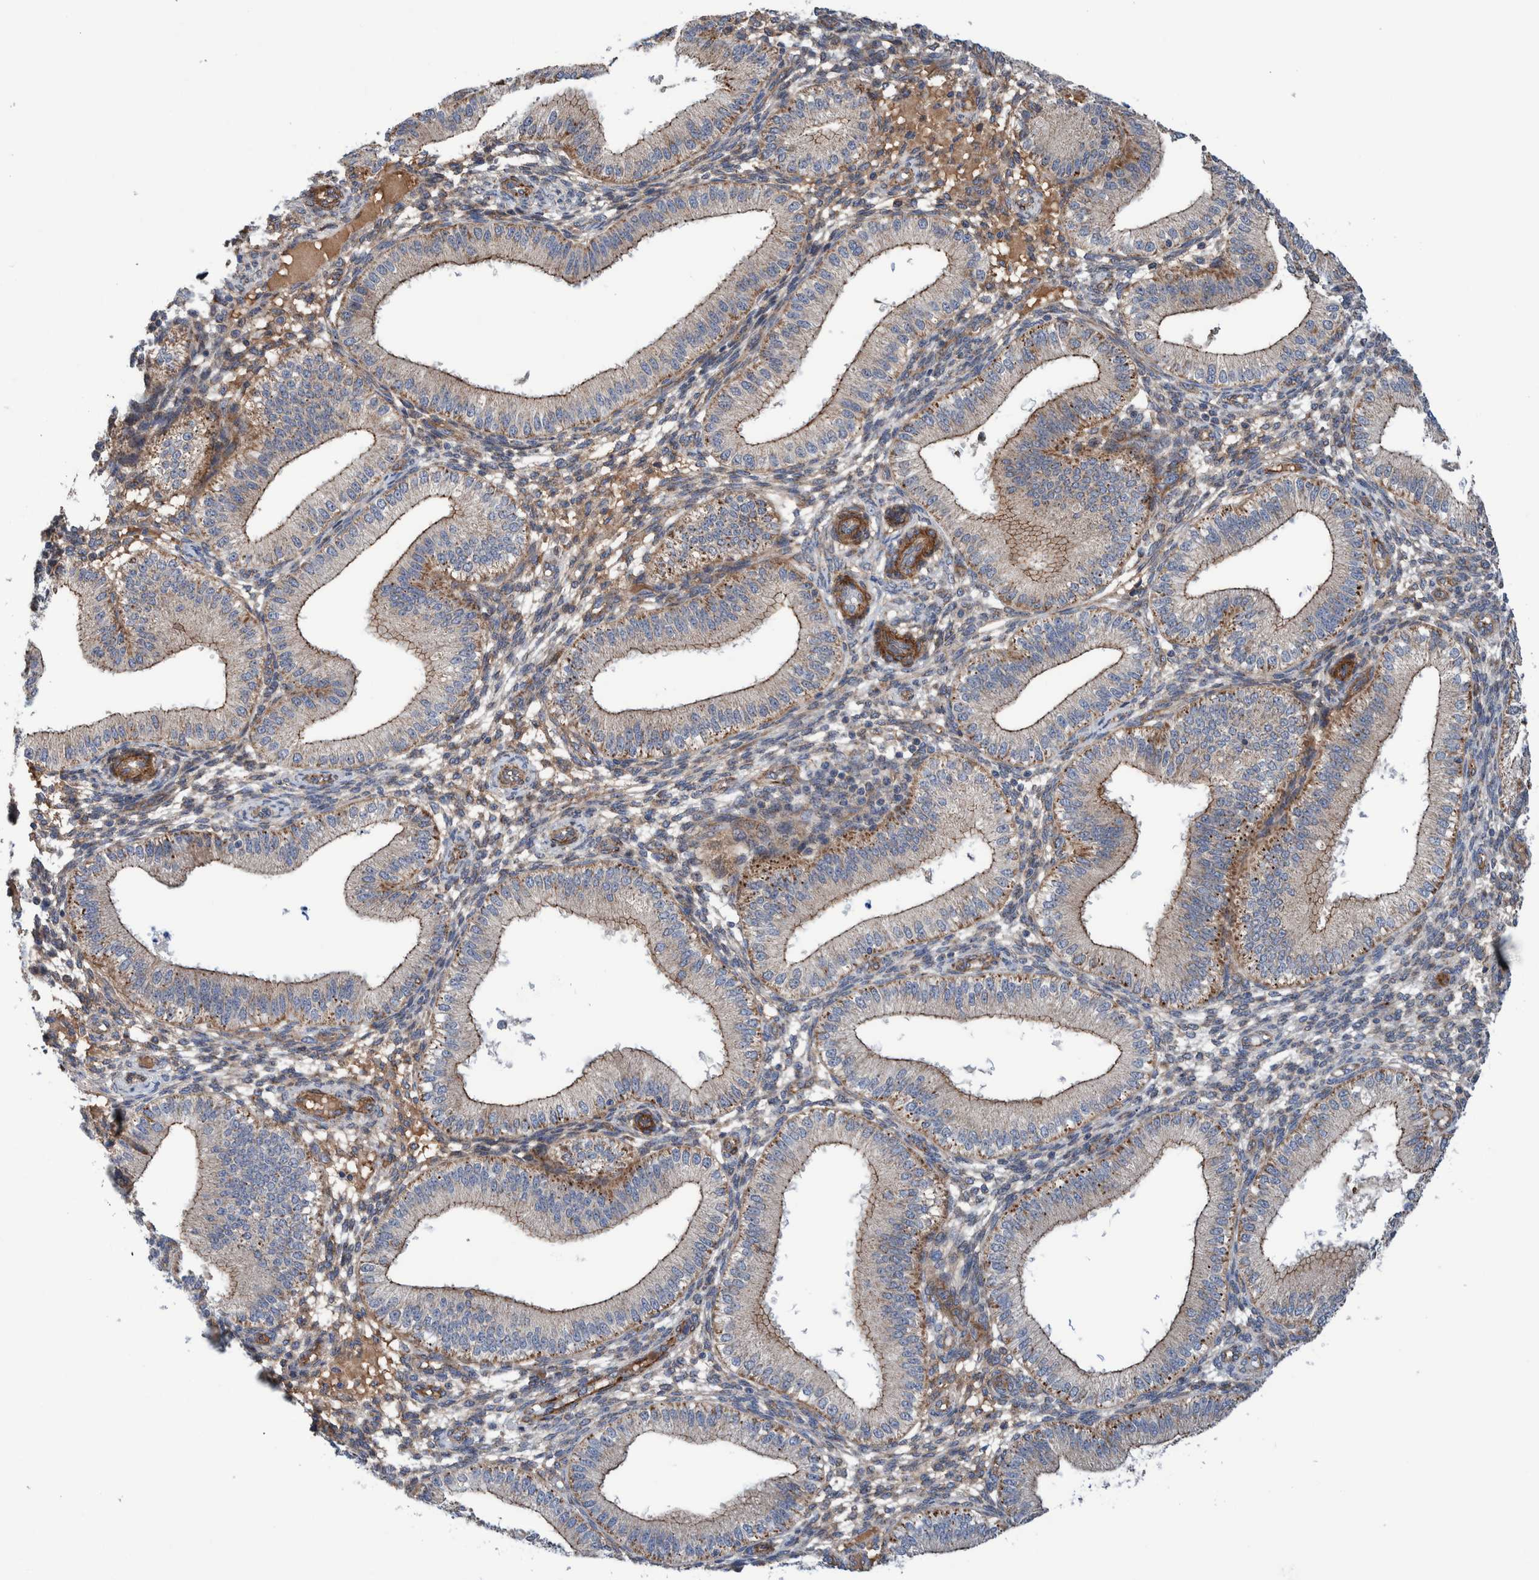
{"staining": {"intensity": "weak", "quantity": "<25%", "location": "cytoplasmic/membranous"}, "tissue": "endometrium", "cell_type": "Cells in endometrial stroma", "image_type": "normal", "snomed": [{"axis": "morphology", "description": "Normal tissue, NOS"}, {"axis": "topography", "description": "Endometrium"}], "caption": "Cells in endometrial stroma show no significant protein expression in unremarkable endometrium.", "gene": "ENSG00000262660", "patient": {"sex": "female", "age": 39}}